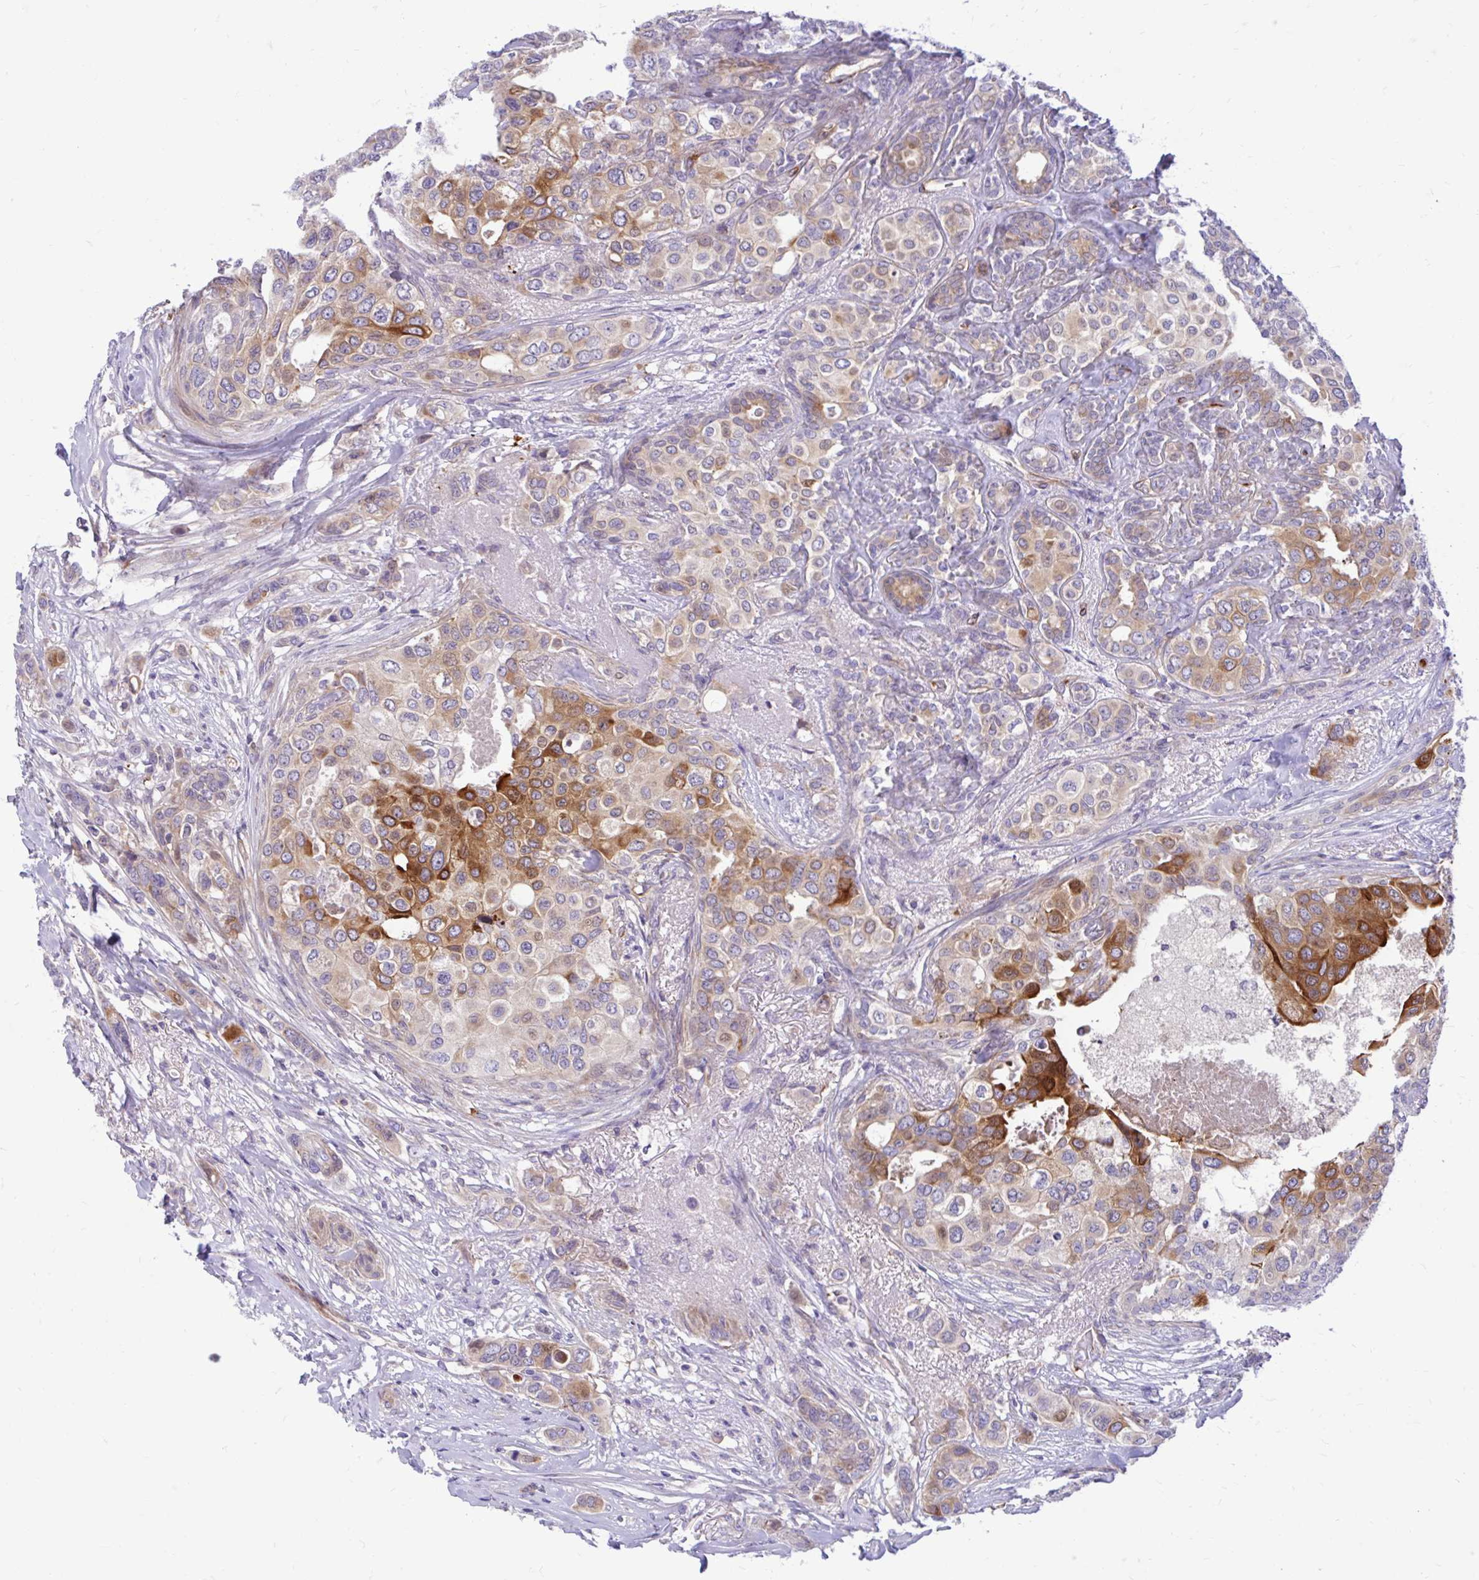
{"staining": {"intensity": "moderate", "quantity": "25%-75%", "location": "cytoplasmic/membranous"}, "tissue": "breast cancer", "cell_type": "Tumor cells", "image_type": "cancer", "snomed": [{"axis": "morphology", "description": "Lobular carcinoma"}, {"axis": "topography", "description": "Breast"}], "caption": "Immunohistochemistry of human breast cancer reveals medium levels of moderate cytoplasmic/membranous staining in approximately 25%-75% of tumor cells.", "gene": "ESPNL", "patient": {"sex": "female", "age": 51}}